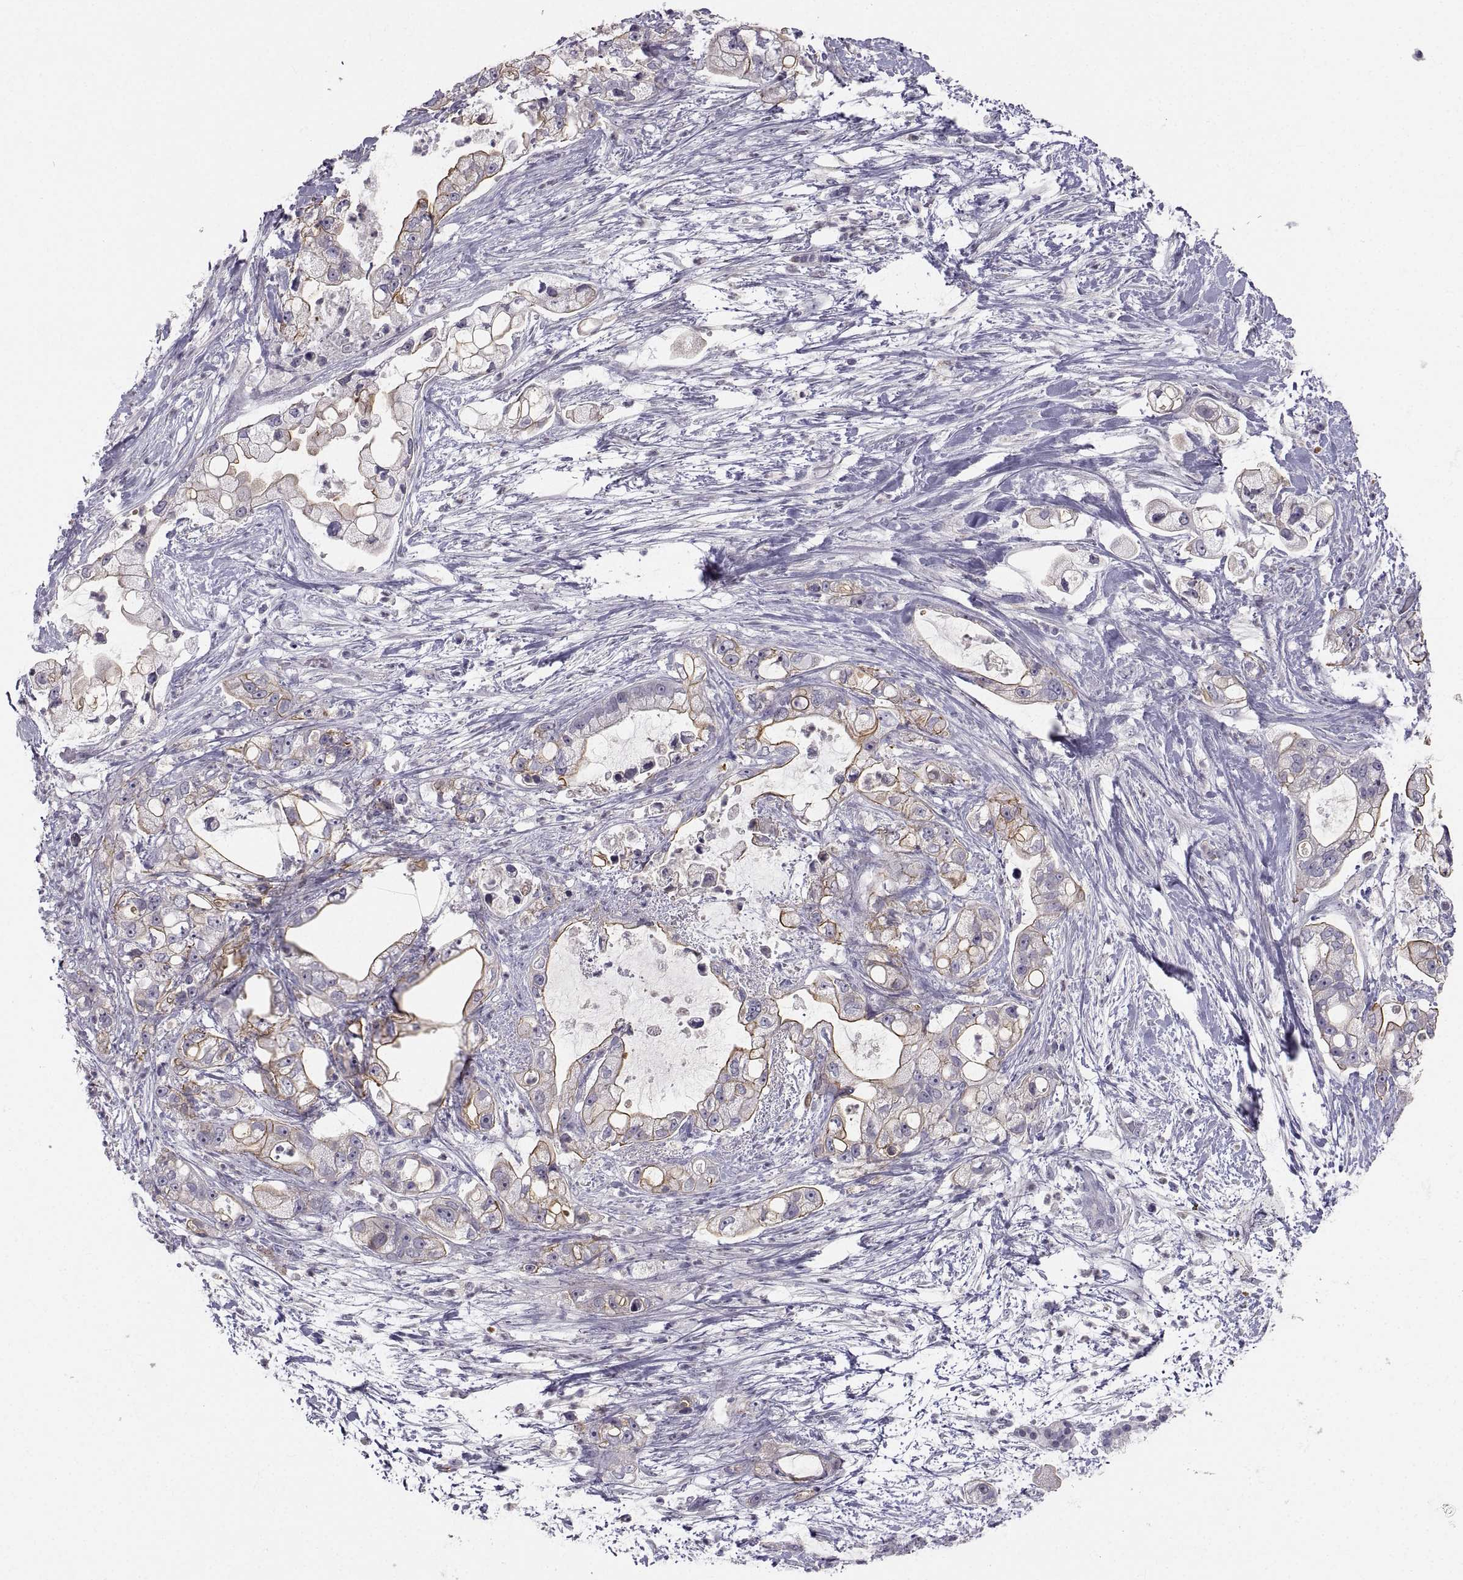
{"staining": {"intensity": "moderate", "quantity": "<25%", "location": "cytoplasmic/membranous"}, "tissue": "pancreatic cancer", "cell_type": "Tumor cells", "image_type": "cancer", "snomed": [{"axis": "morphology", "description": "Adenocarcinoma, NOS"}, {"axis": "topography", "description": "Pancreas"}], "caption": "There is low levels of moderate cytoplasmic/membranous expression in tumor cells of pancreatic cancer, as demonstrated by immunohistochemical staining (brown color).", "gene": "ZNF185", "patient": {"sex": "female", "age": 69}}